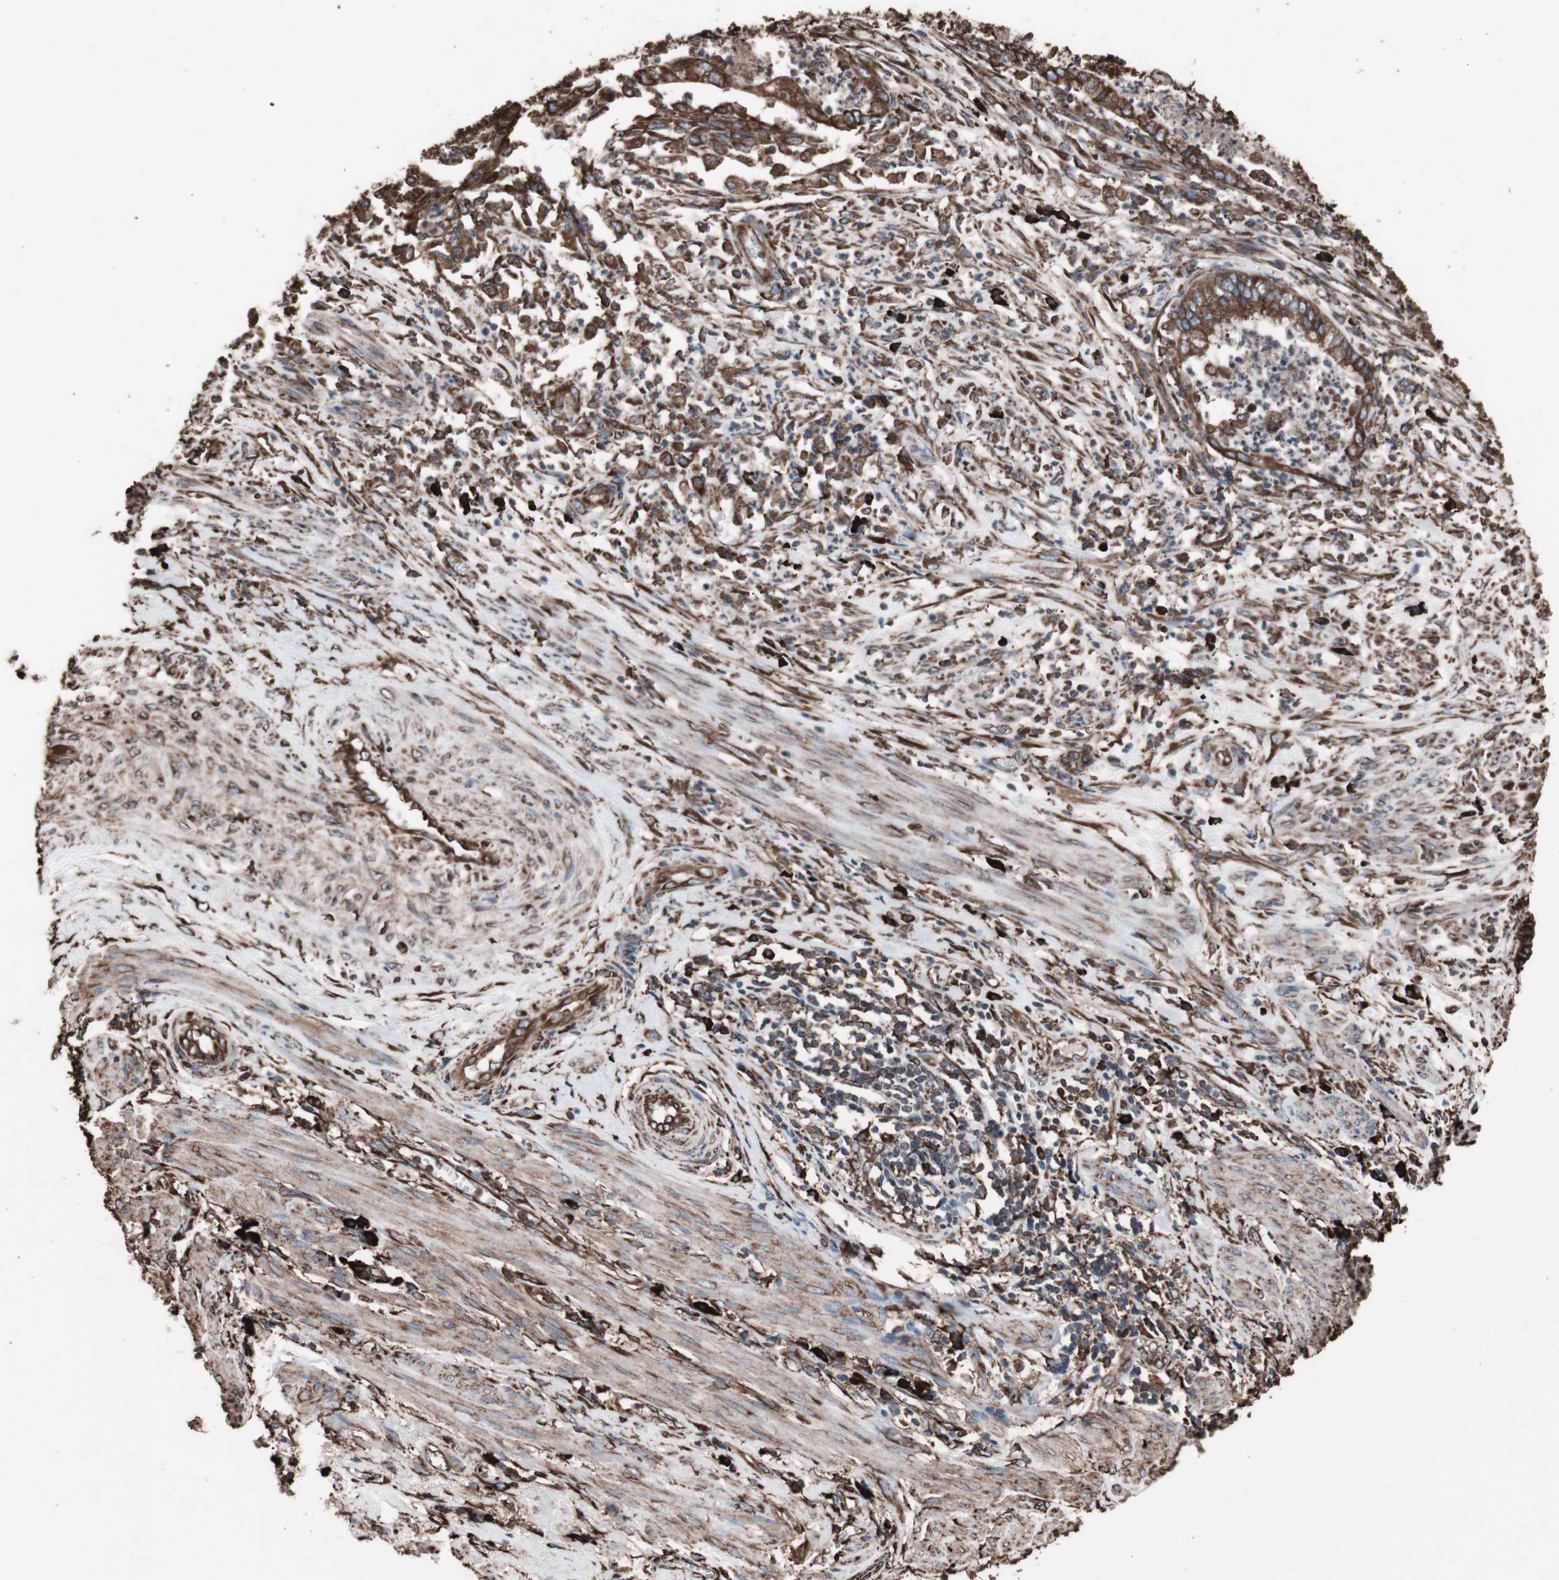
{"staining": {"intensity": "strong", "quantity": ">75%", "location": "cytoplasmic/membranous"}, "tissue": "endometrial cancer", "cell_type": "Tumor cells", "image_type": "cancer", "snomed": [{"axis": "morphology", "description": "Necrosis, NOS"}, {"axis": "morphology", "description": "Adenocarcinoma, NOS"}, {"axis": "topography", "description": "Endometrium"}], "caption": "Endometrial cancer was stained to show a protein in brown. There is high levels of strong cytoplasmic/membranous expression in approximately >75% of tumor cells.", "gene": "HSP90B1", "patient": {"sex": "female", "age": 79}}